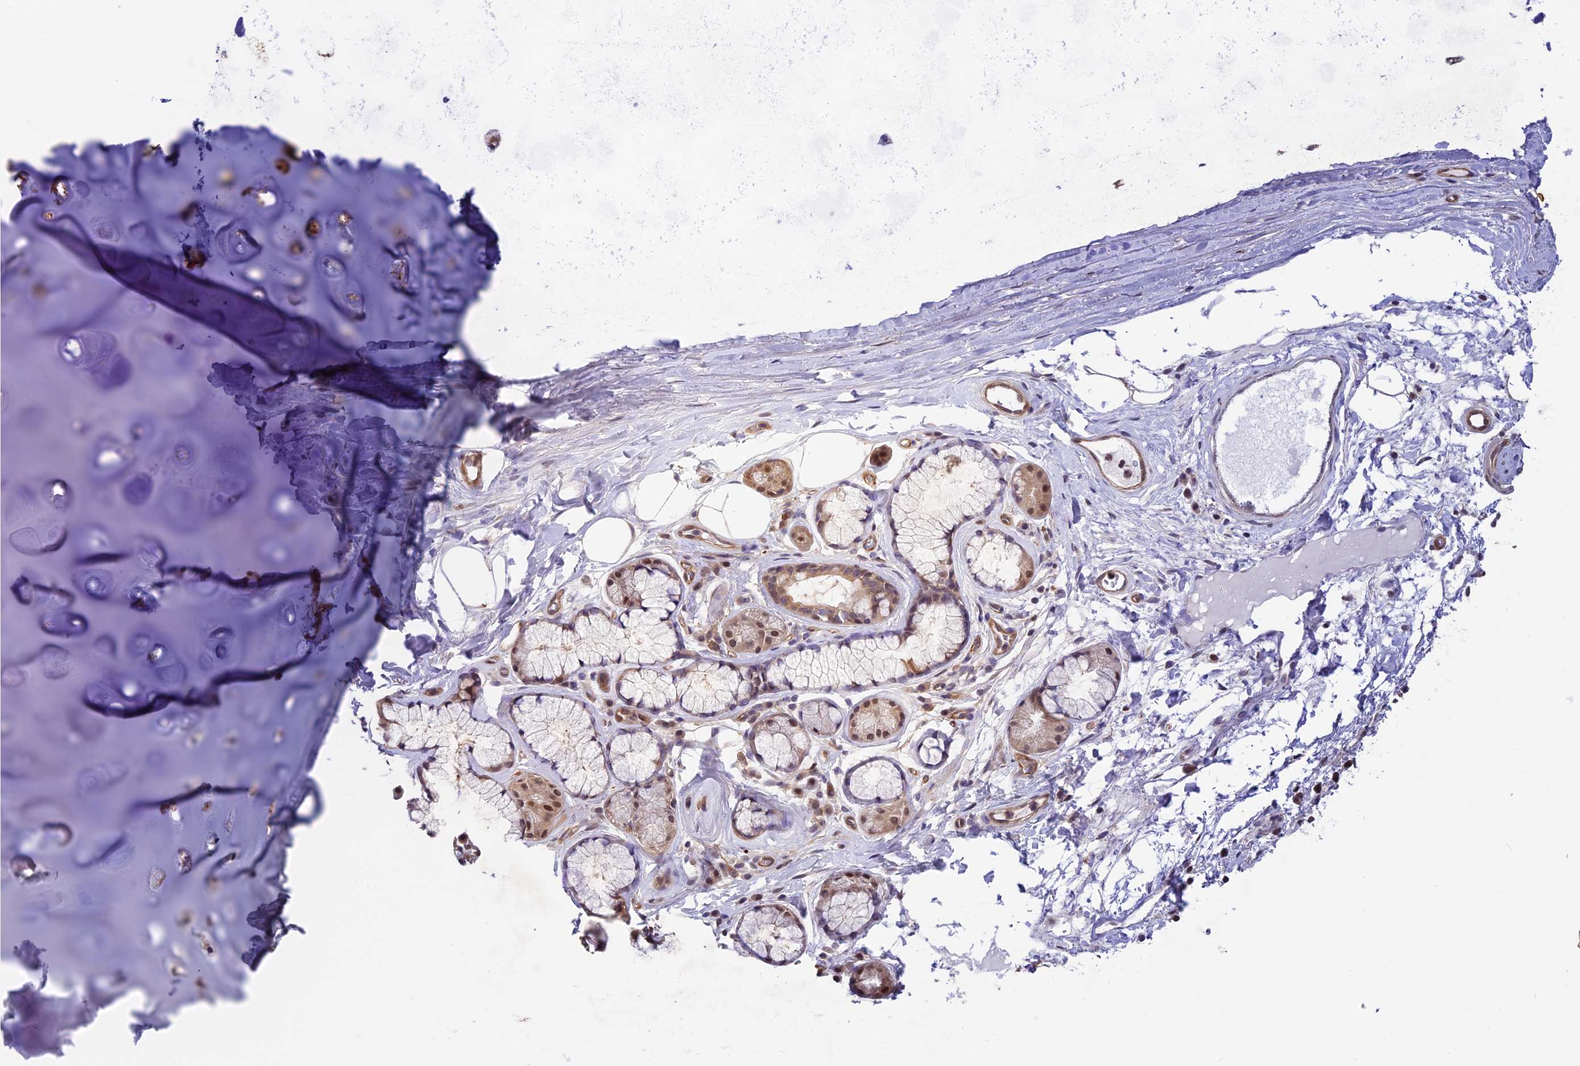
{"staining": {"intensity": "weak", "quantity": "<25%", "location": "cytoplasmic/membranous"}, "tissue": "adipose tissue", "cell_type": "Adipocytes", "image_type": "normal", "snomed": [{"axis": "morphology", "description": "Normal tissue, NOS"}, {"axis": "topography", "description": "Cartilage tissue"}], "caption": "DAB (3,3'-diaminobenzidine) immunohistochemical staining of unremarkable adipose tissue demonstrates no significant staining in adipocytes.", "gene": "MAST2", "patient": {"sex": "female", "age": 63}}